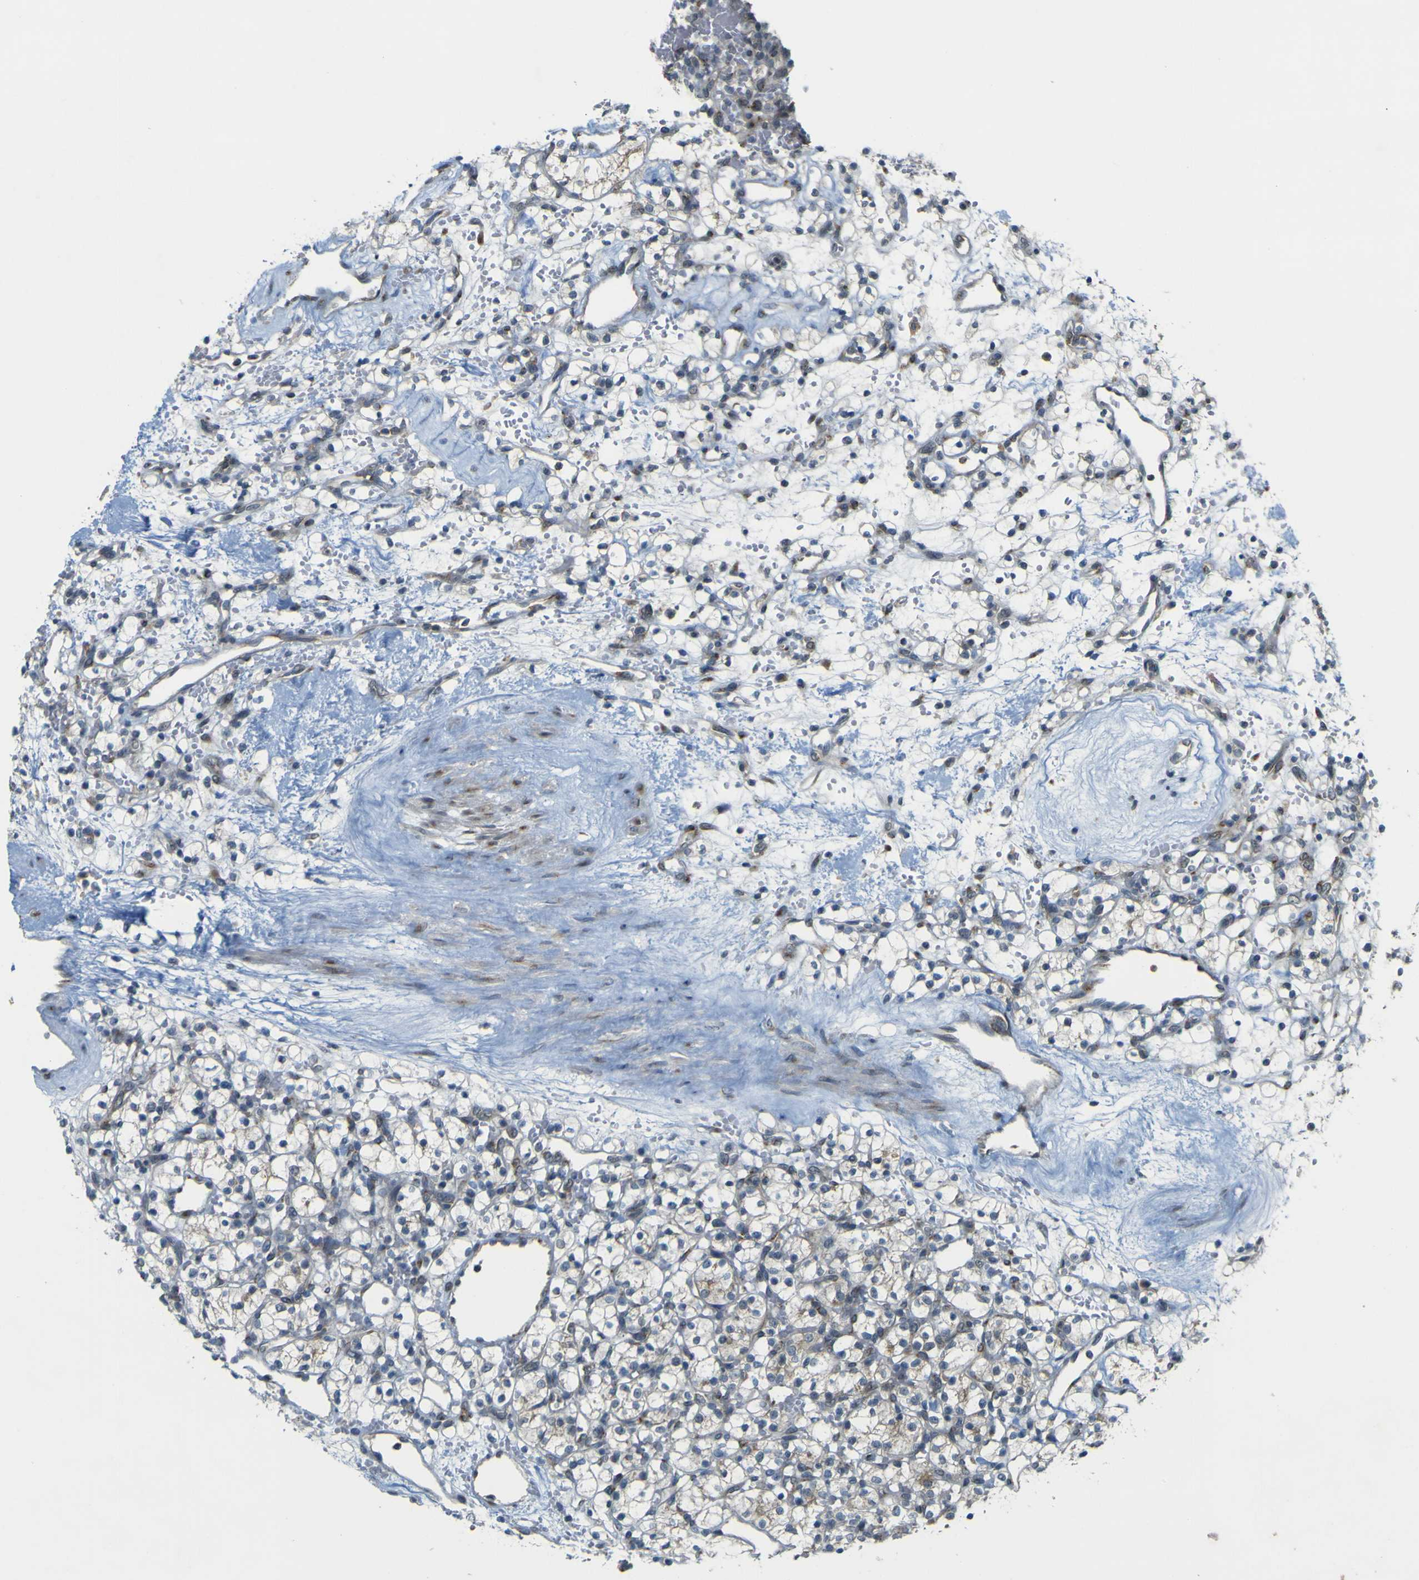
{"staining": {"intensity": "negative", "quantity": "none", "location": "none"}, "tissue": "renal cancer", "cell_type": "Tumor cells", "image_type": "cancer", "snomed": [{"axis": "morphology", "description": "Adenocarcinoma, NOS"}, {"axis": "topography", "description": "Kidney"}], "caption": "A histopathology image of human renal adenocarcinoma is negative for staining in tumor cells.", "gene": "IGF2R", "patient": {"sex": "female", "age": 60}}